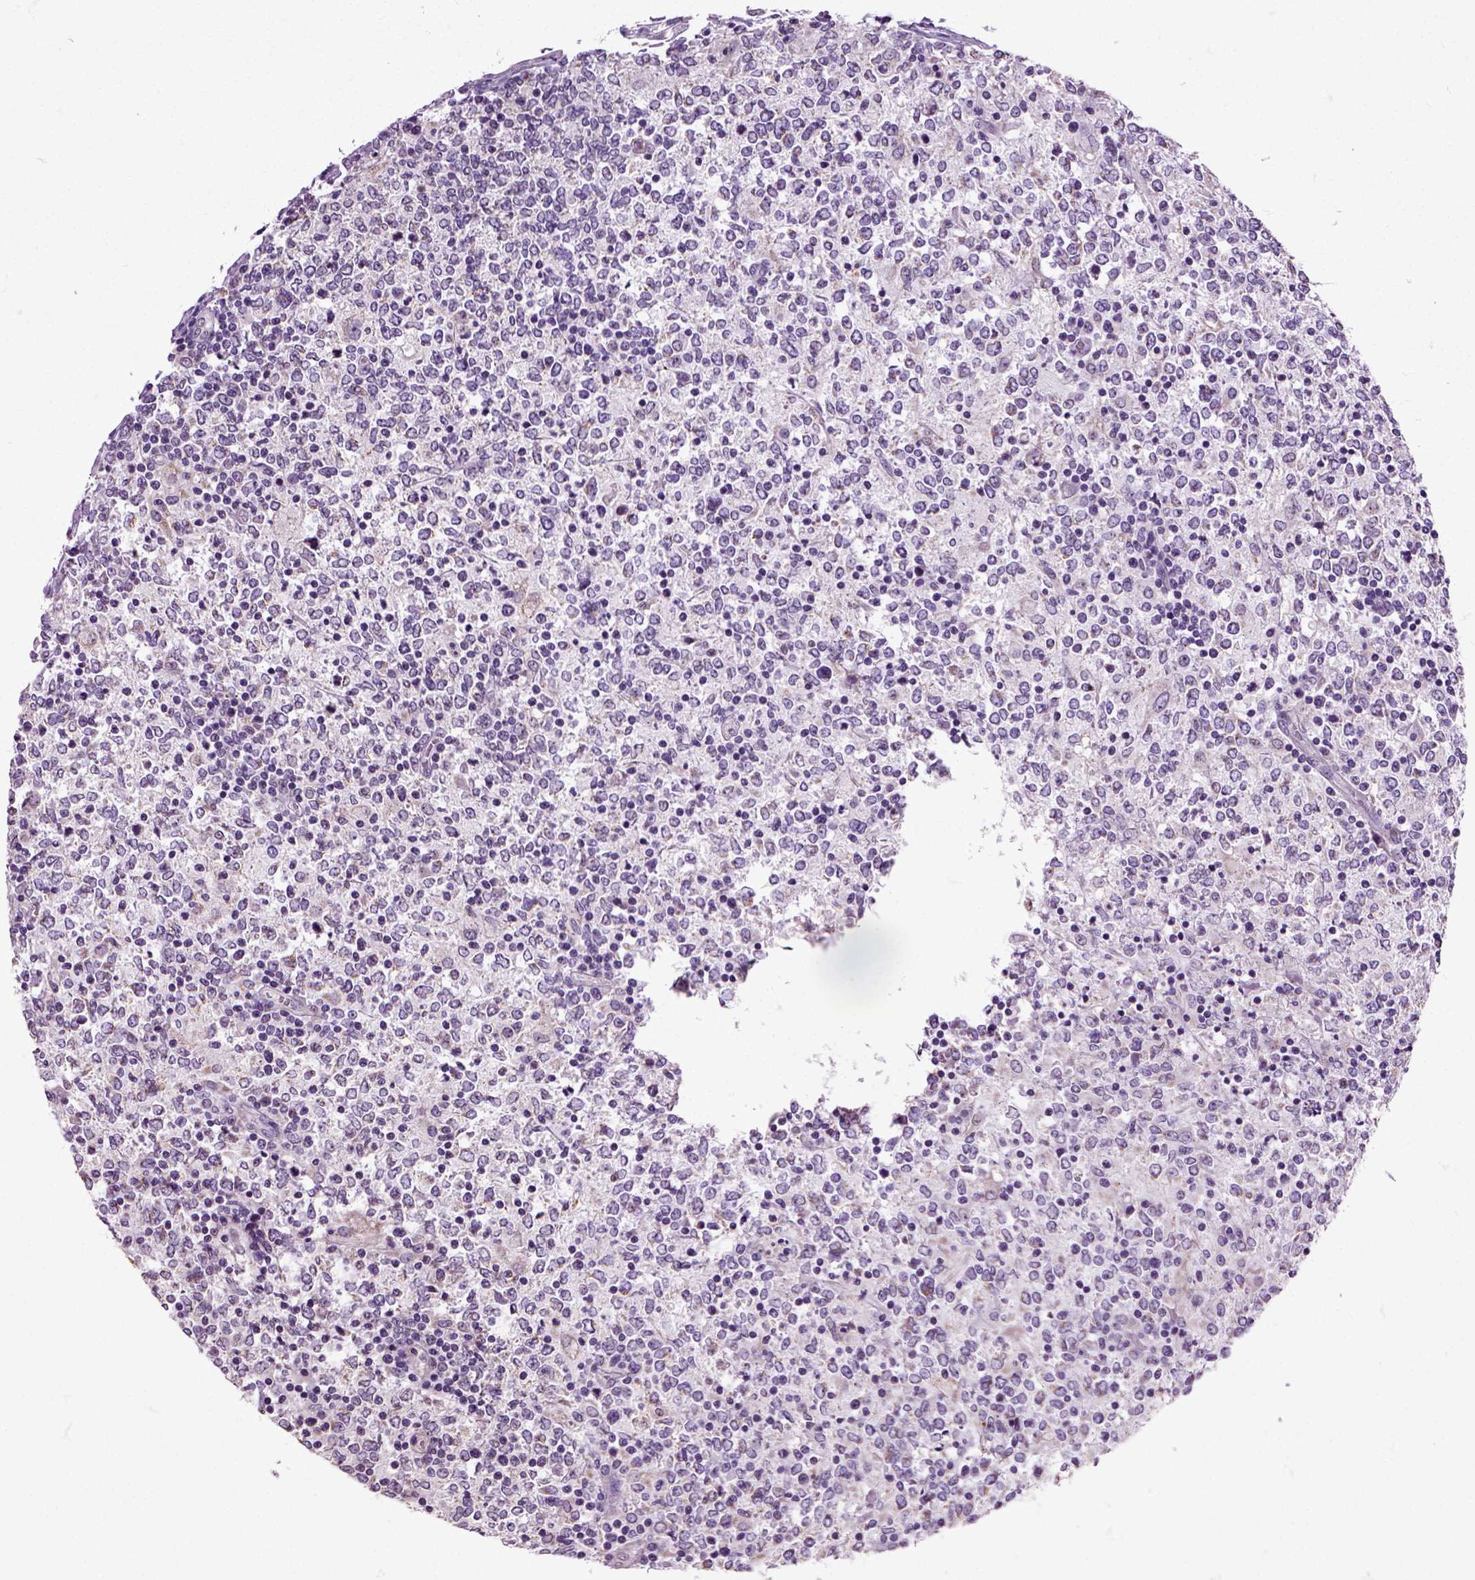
{"staining": {"intensity": "negative", "quantity": "none", "location": "none"}, "tissue": "lymphoma", "cell_type": "Tumor cells", "image_type": "cancer", "snomed": [{"axis": "morphology", "description": "Malignant lymphoma, non-Hodgkin's type, High grade"}, {"axis": "topography", "description": "Lymph node"}], "caption": "Photomicrograph shows no significant protein expression in tumor cells of malignant lymphoma, non-Hodgkin's type (high-grade).", "gene": "HSPA2", "patient": {"sex": "female", "age": 84}}